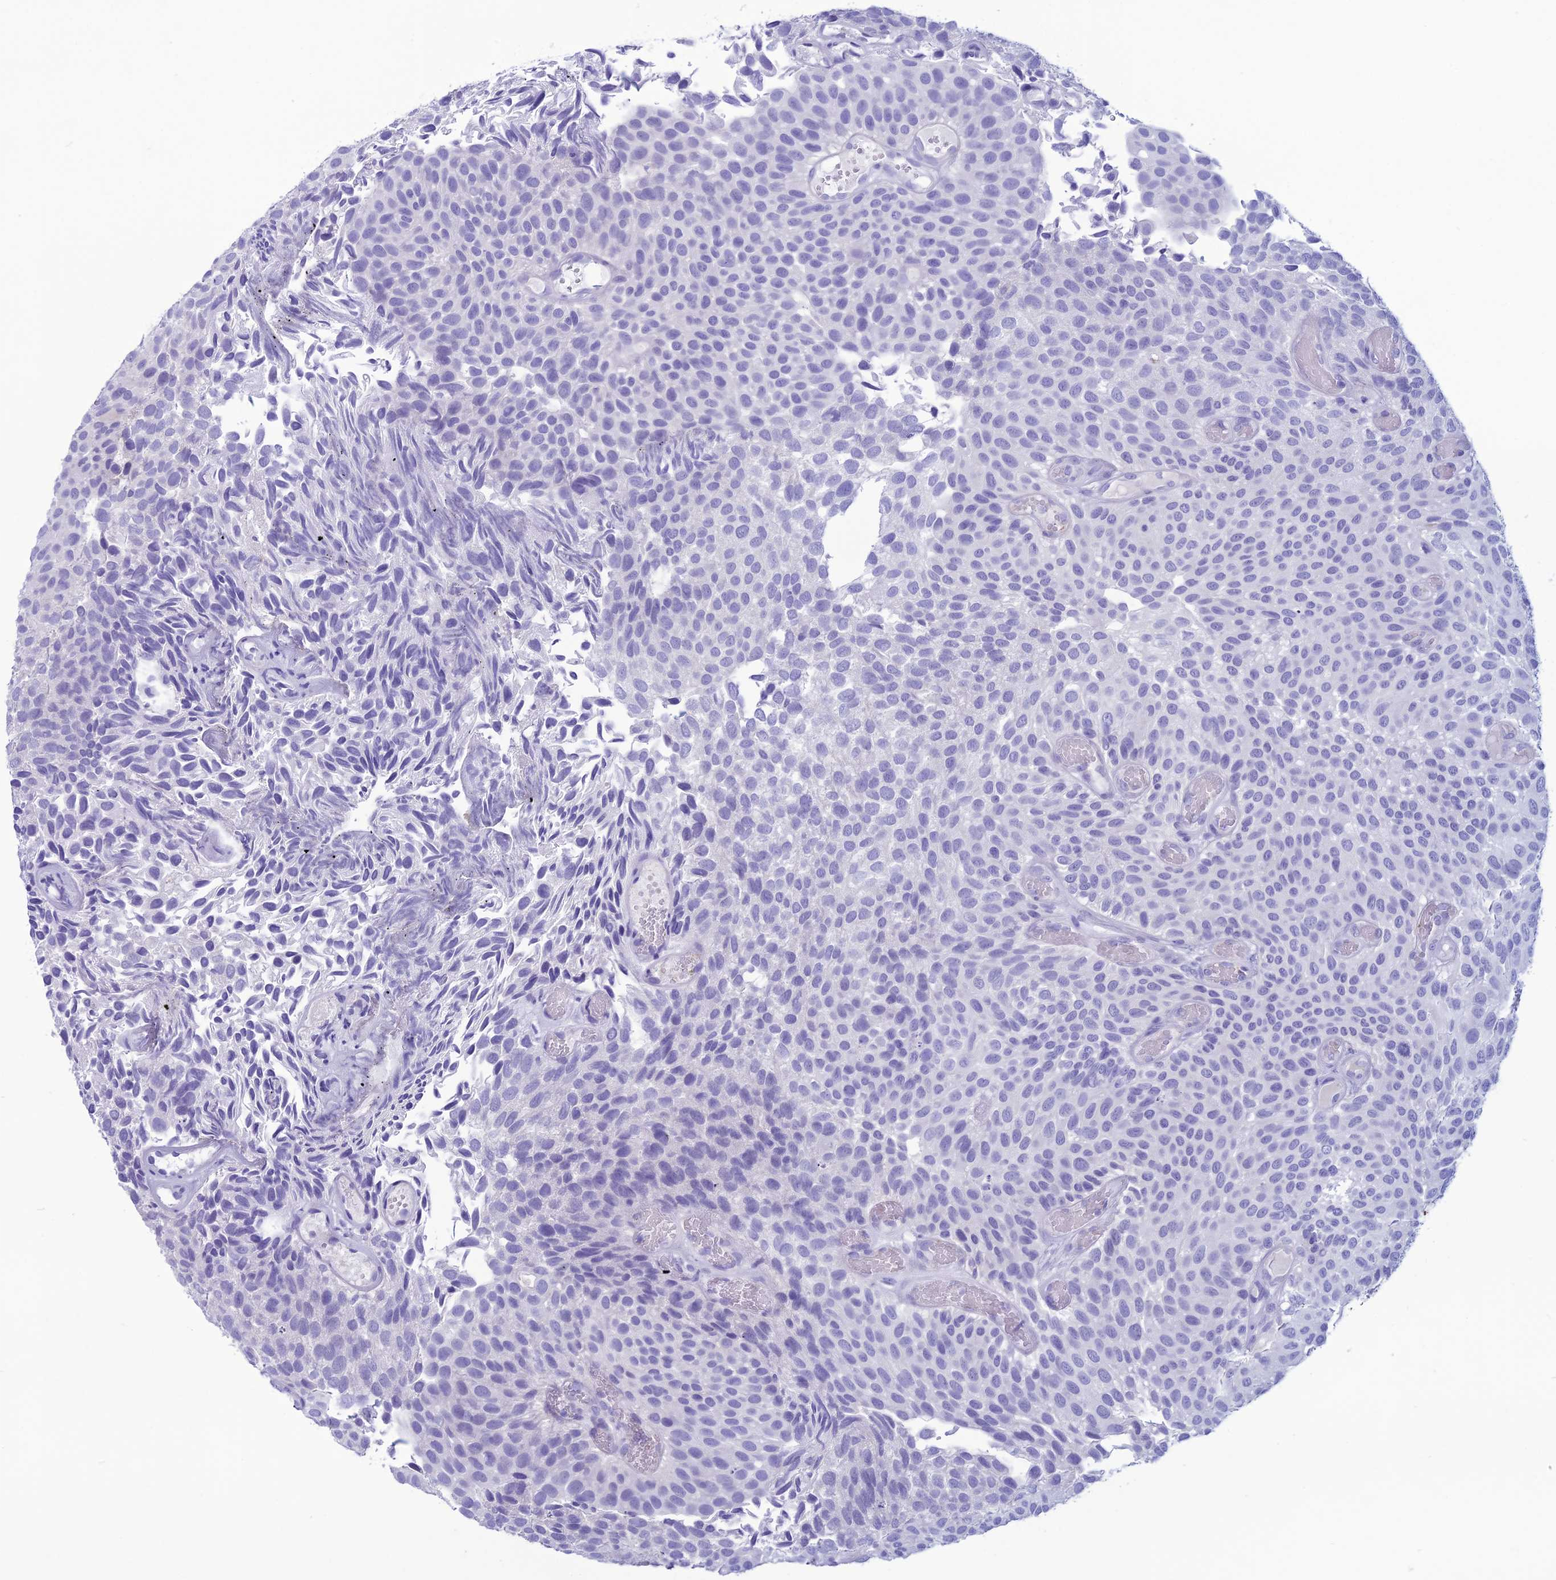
{"staining": {"intensity": "negative", "quantity": "none", "location": "none"}, "tissue": "urothelial cancer", "cell_type": "Tumor cells", "image_type": "cancer", "snomed": [{"axis": "morphology", "description": "Urothelial carcinoma, Low grade"}, {"axis": "topography", "description": "Urinary bladder"}], "caption": "Tumor cells are negative for protein expression in human urothelial cancer.", "gene": "CLEC2L", "patient": {"sex": "male", "age": 89}}